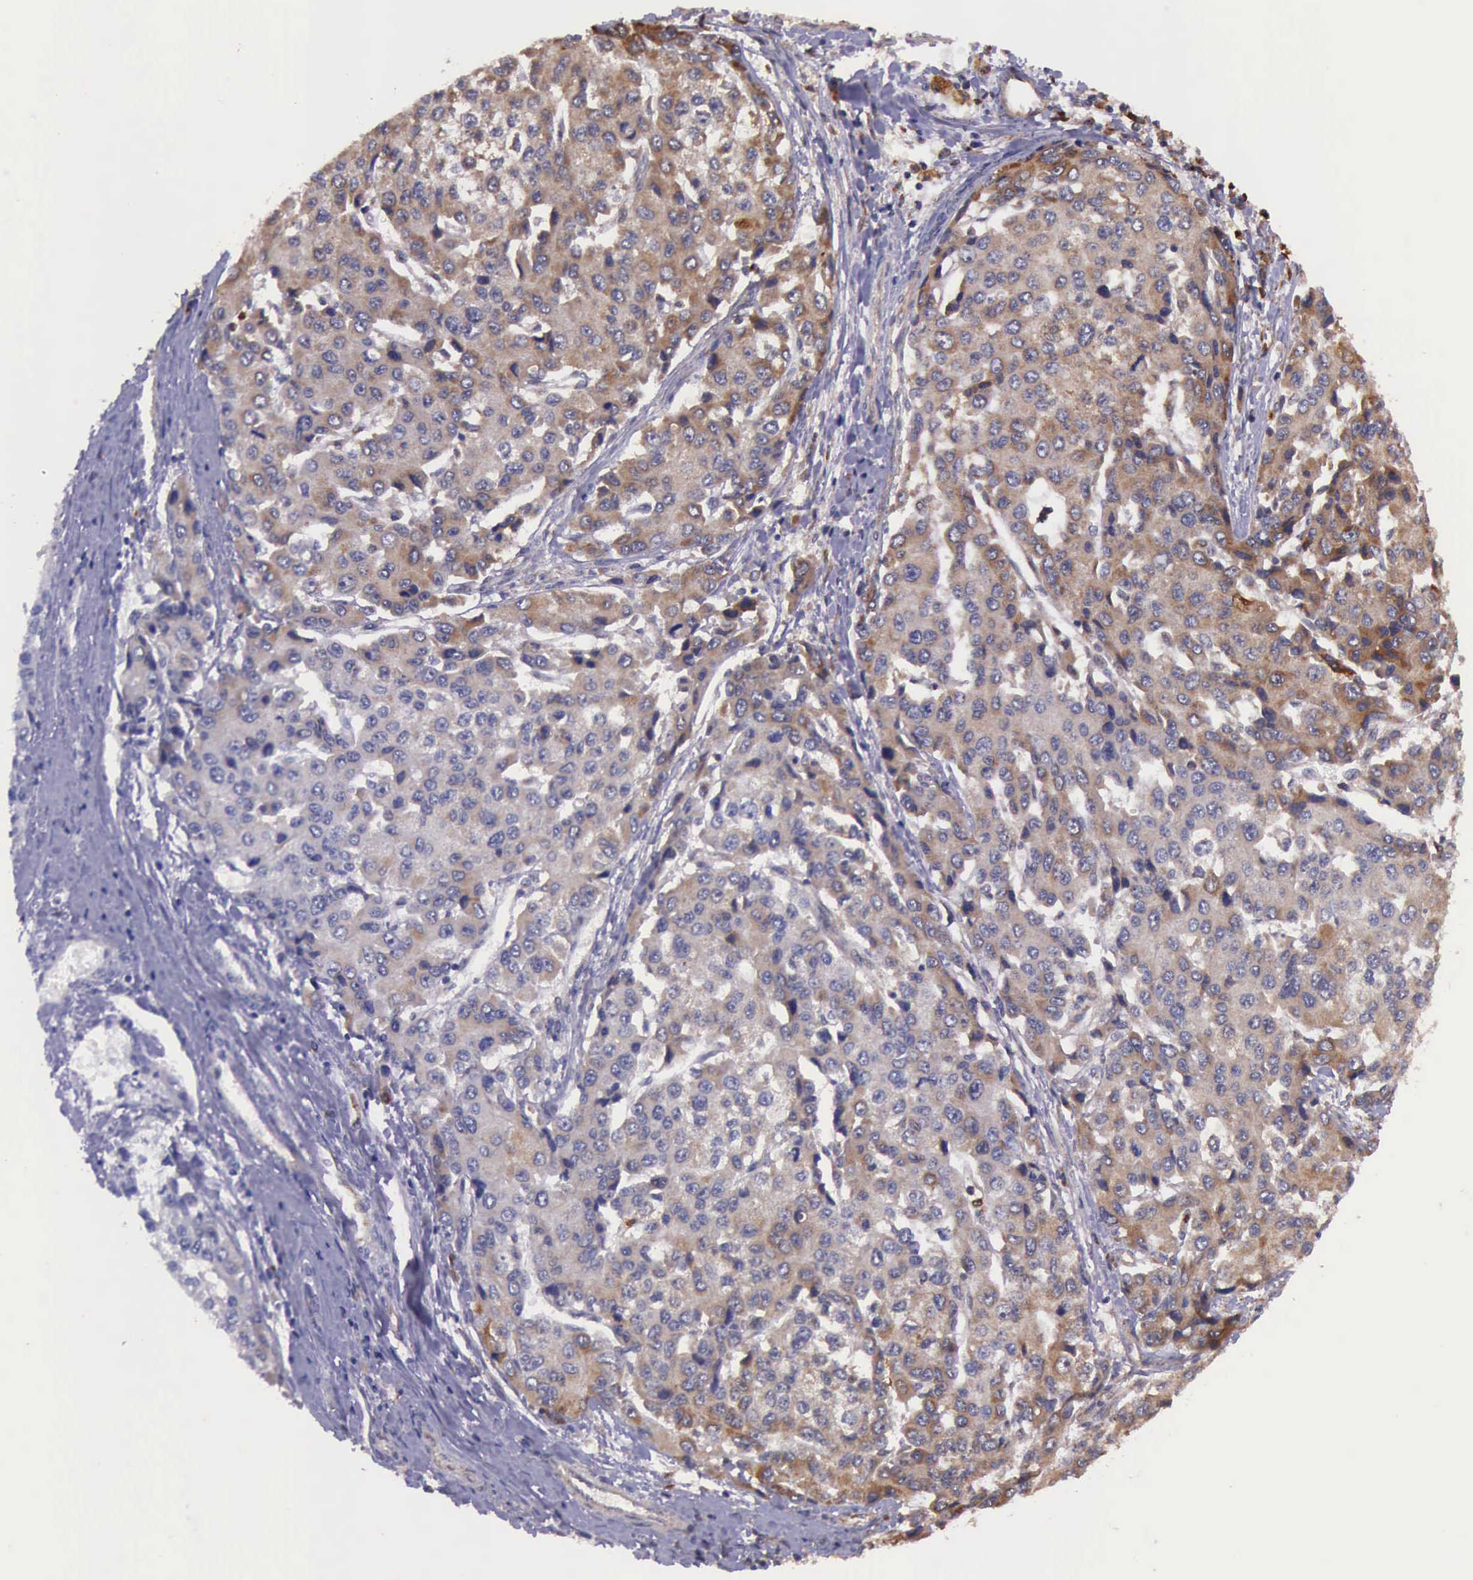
{"staining": {"intensity": "moderate", "quantity": "25%-75%", "location": "cytoplasmic/membranous"}, "tissue": "liver cancer", "cell_type": "Tumor cells", "image_type": "cancer", "snomed": [{"axis": "morphology", "description": "Carcinoma, Hepatocellular, NOS"}, {"axis": "topography", "description": "Liver"}], "caption": "IHC of human liver hepatocellular carcinoma shows medium levels of moderate cytoplasmic/membranous staining in approximately 25%-75% of tumor cells.", "gene": "ARMCX3", "patient": {"sex": "female", "age": 66}}